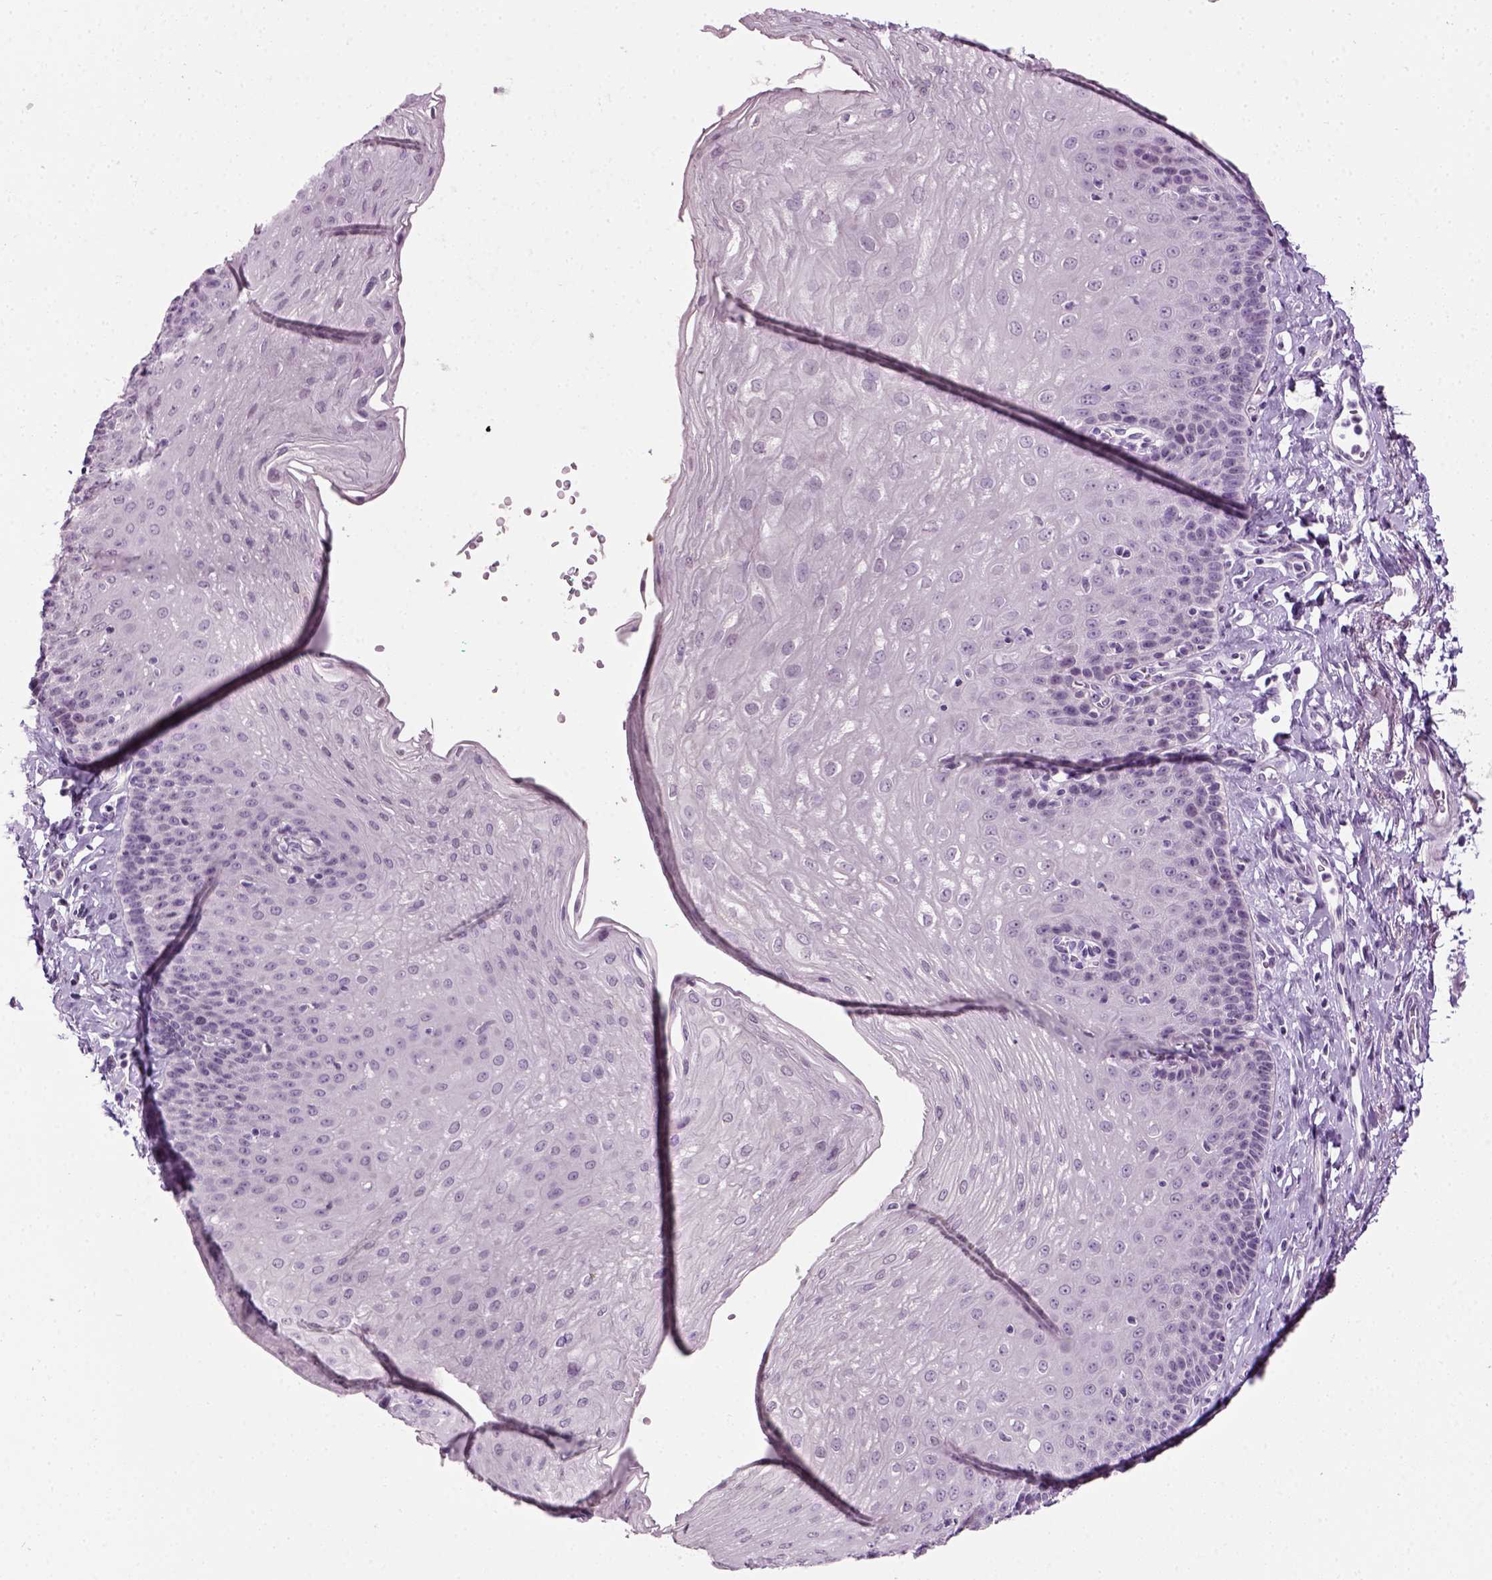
{"staining": {"intensity": "negative", "quantity": "none", "location": "none"}, "tissue": "esophagus", "cell_type": "Squamous epithelial cells", "image_type": "normal", "snomed": [{"axis": "morphology", "description": "Normal tissue, NOS"}, {"axis": "topography", "description": "Esophagus"}], "caption": "Micrograph shows no protein staining in squamous epithelial cells of unremarkable esophagus.", "gene": "GABRB2", "patient": {"sex": "female", "age": 81}}